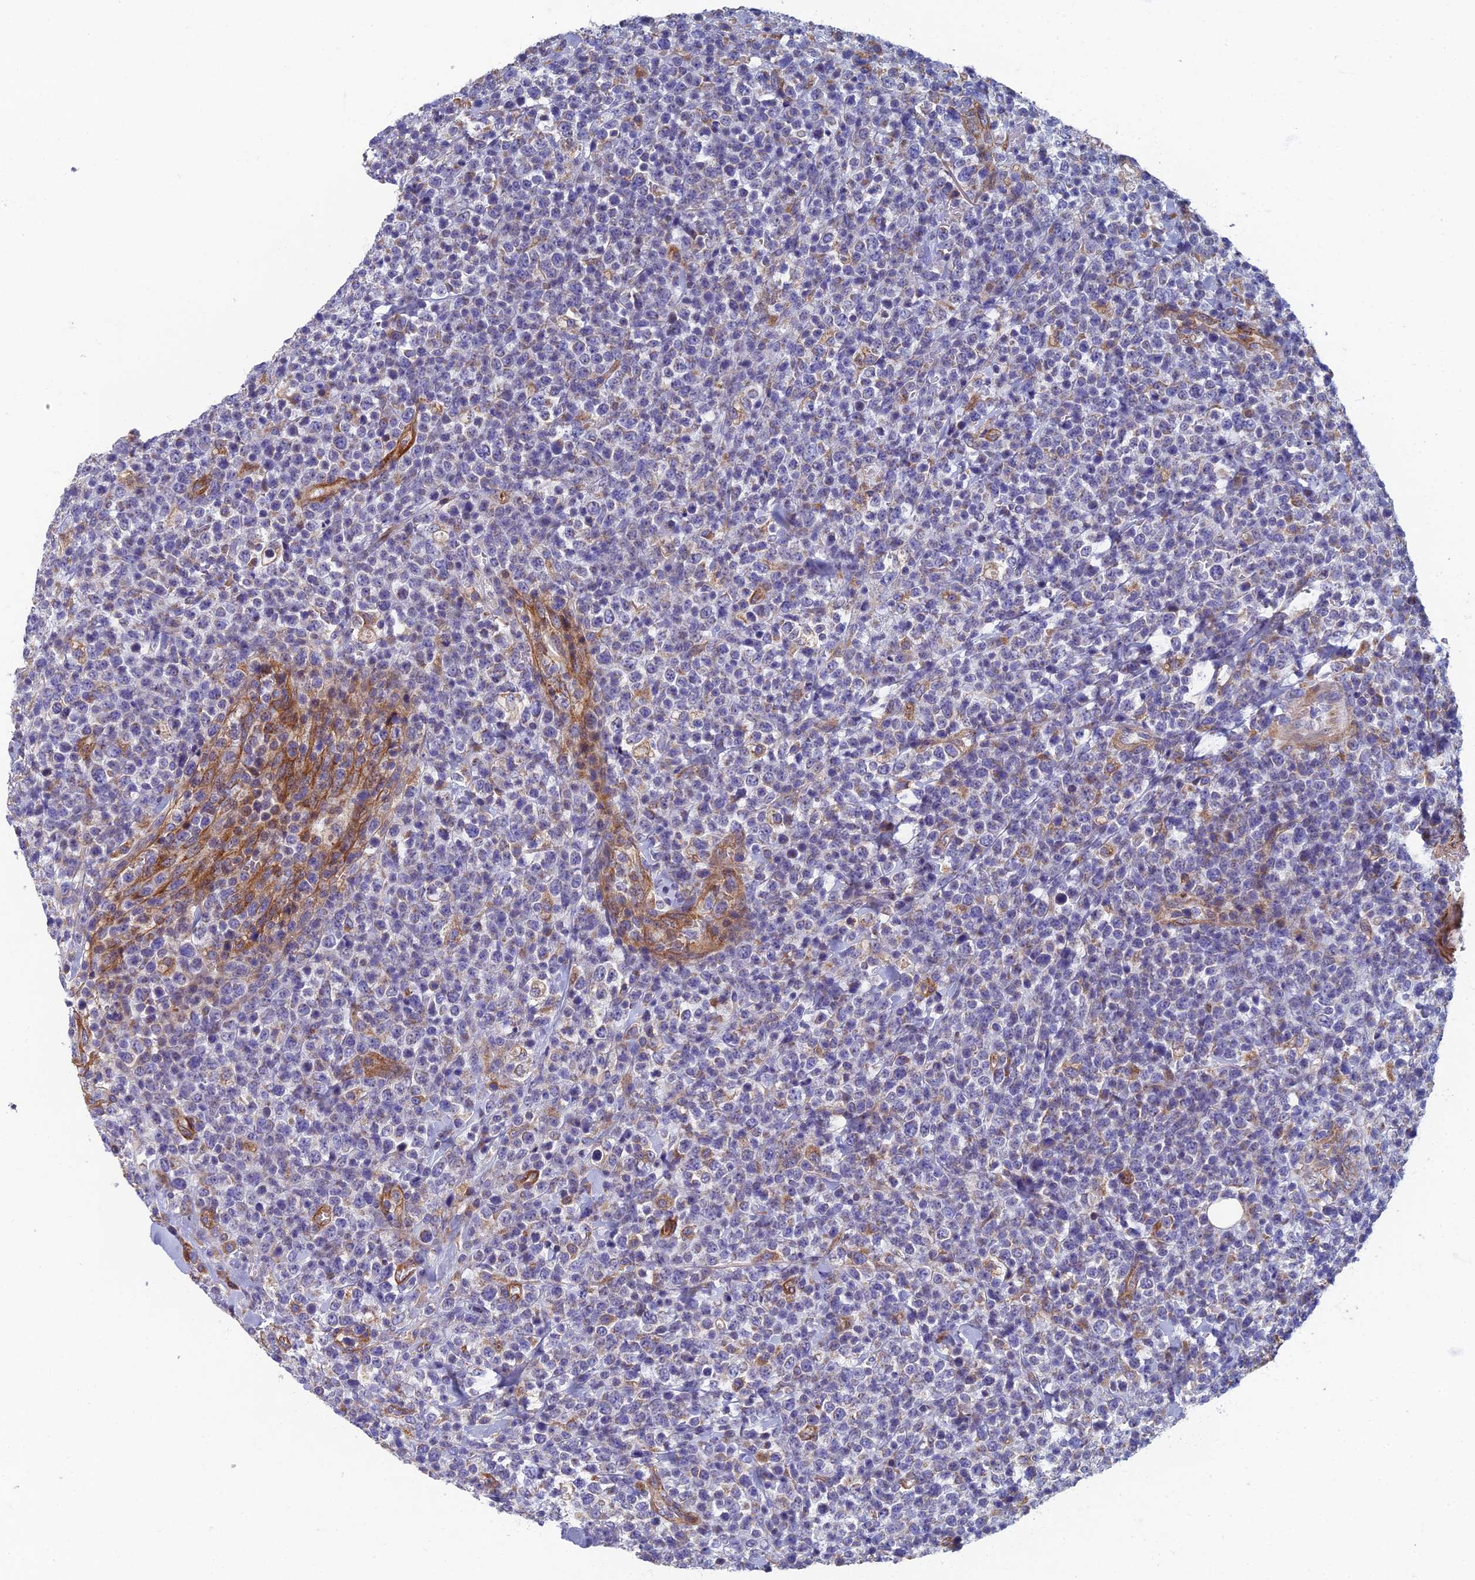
{"staining": {"intensity": "negative", "quantity": "none", "location": "none"}, "tissue": "lymphoma", "cell_type": "Tumor cells", "image_type": "cancer", "snomed": [{"axis": "morphology", "description": "Malignant lymphoma, non-Hodgkin's type, High grade"}, {"axis": "topography", "description": "Colon"}], "caption": "IHC of malignant lymphoma, non-Hodgkin's type (high-grade) demonstrates no staining in tumor cells.", "gene": "RNASEK", "patient": {"sex": "female", "age": 53}}